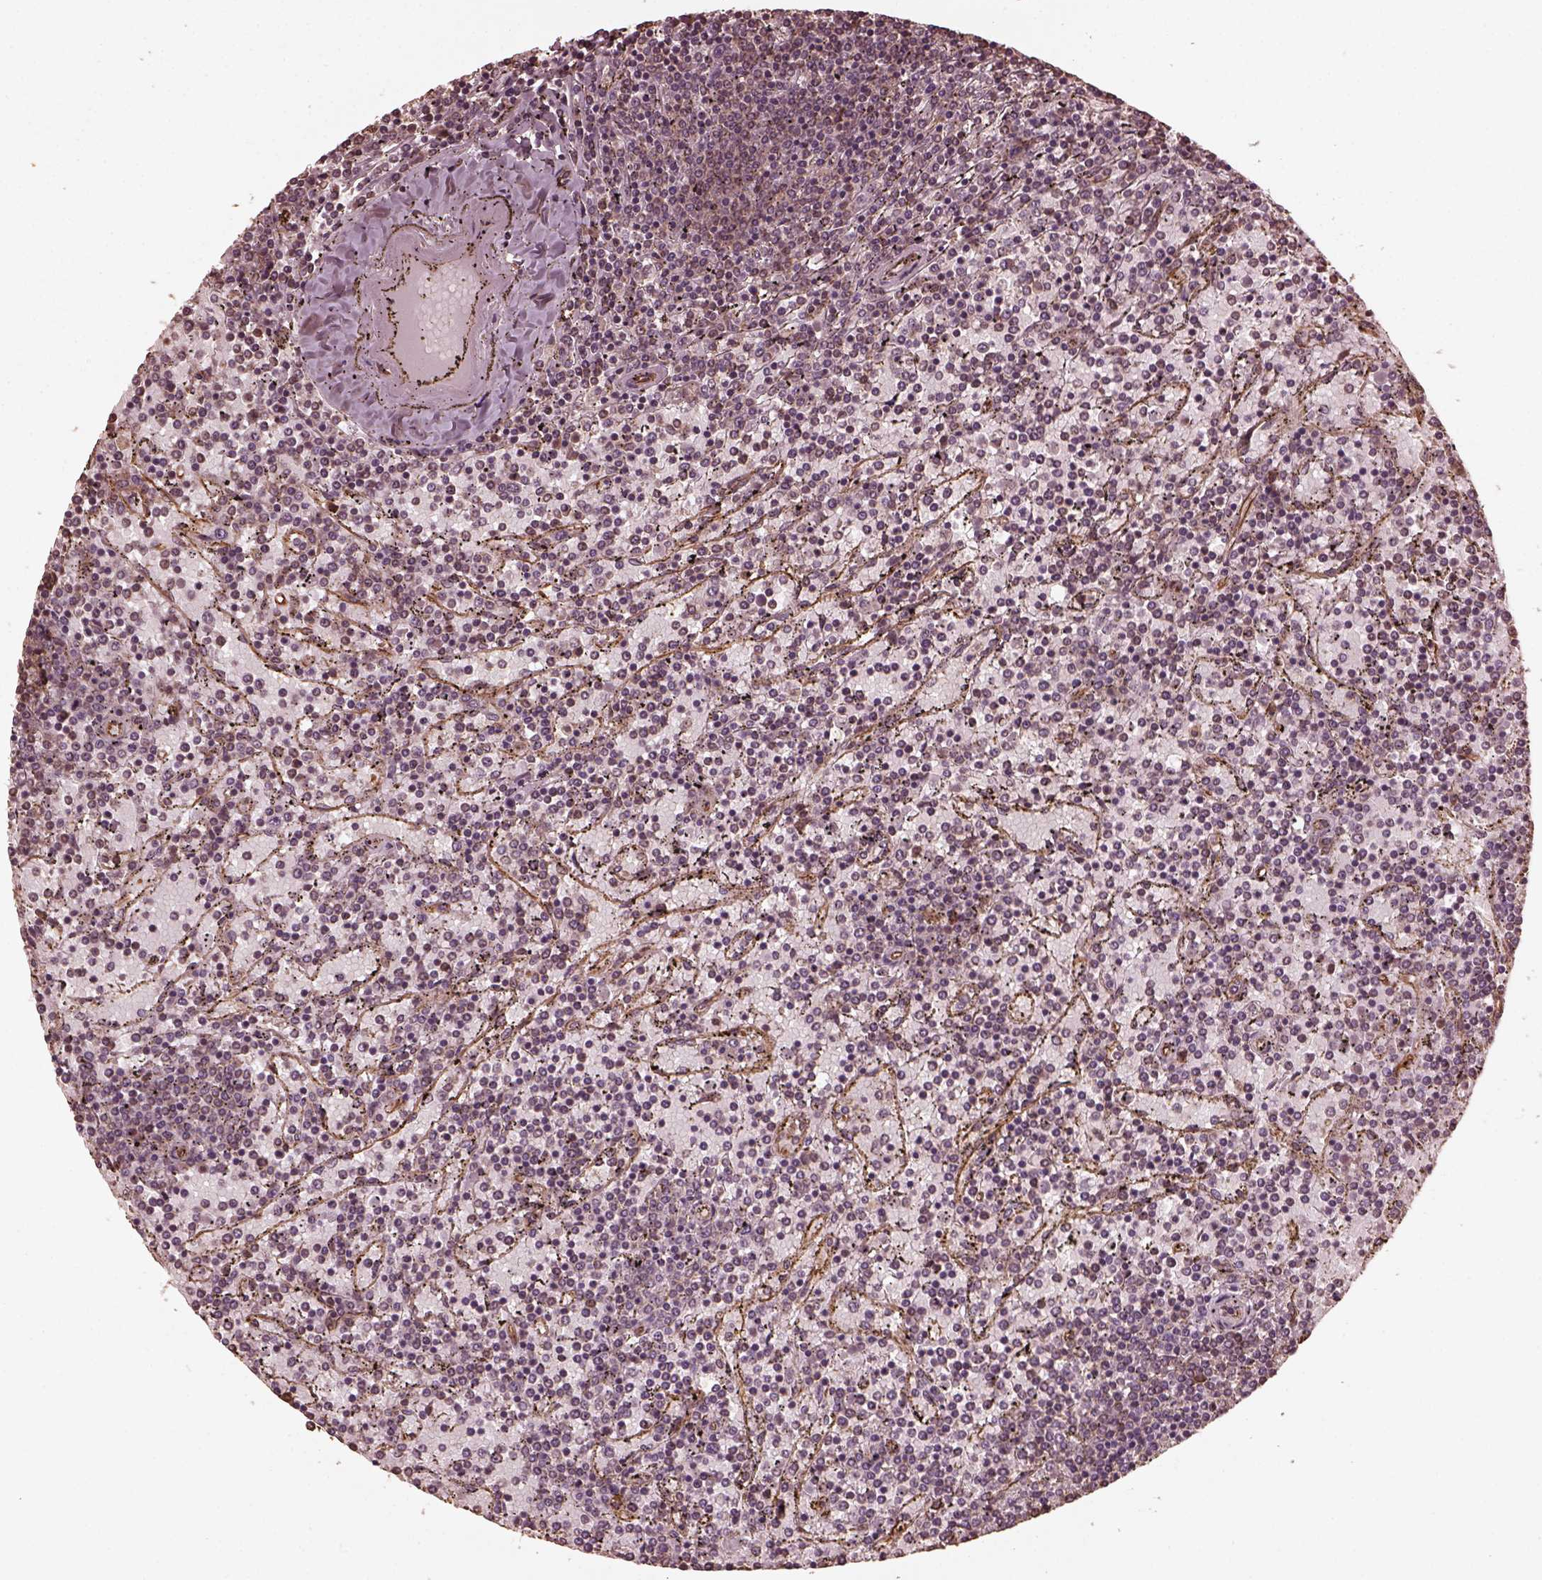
{"staining": {"intensity": "negative", "quantity": "none", "location": "none"}, "tissue": "lymphoma", "cell_type": "Tumor cells", "image_type": "cancer", "snomed": [{"axis": "morphology", "description": "Malignant lymphoma, non-Hodgkin's type, Low grade"}, {"axis": "topography", "description": "Spleen"}], "caption": "This is an immunohistochemistry (IHC) micrograph of lymphoma. There is no staining in tumor cells.", "gene": "GTPBP1", "patient": {"sex": "female", "age": 77}}